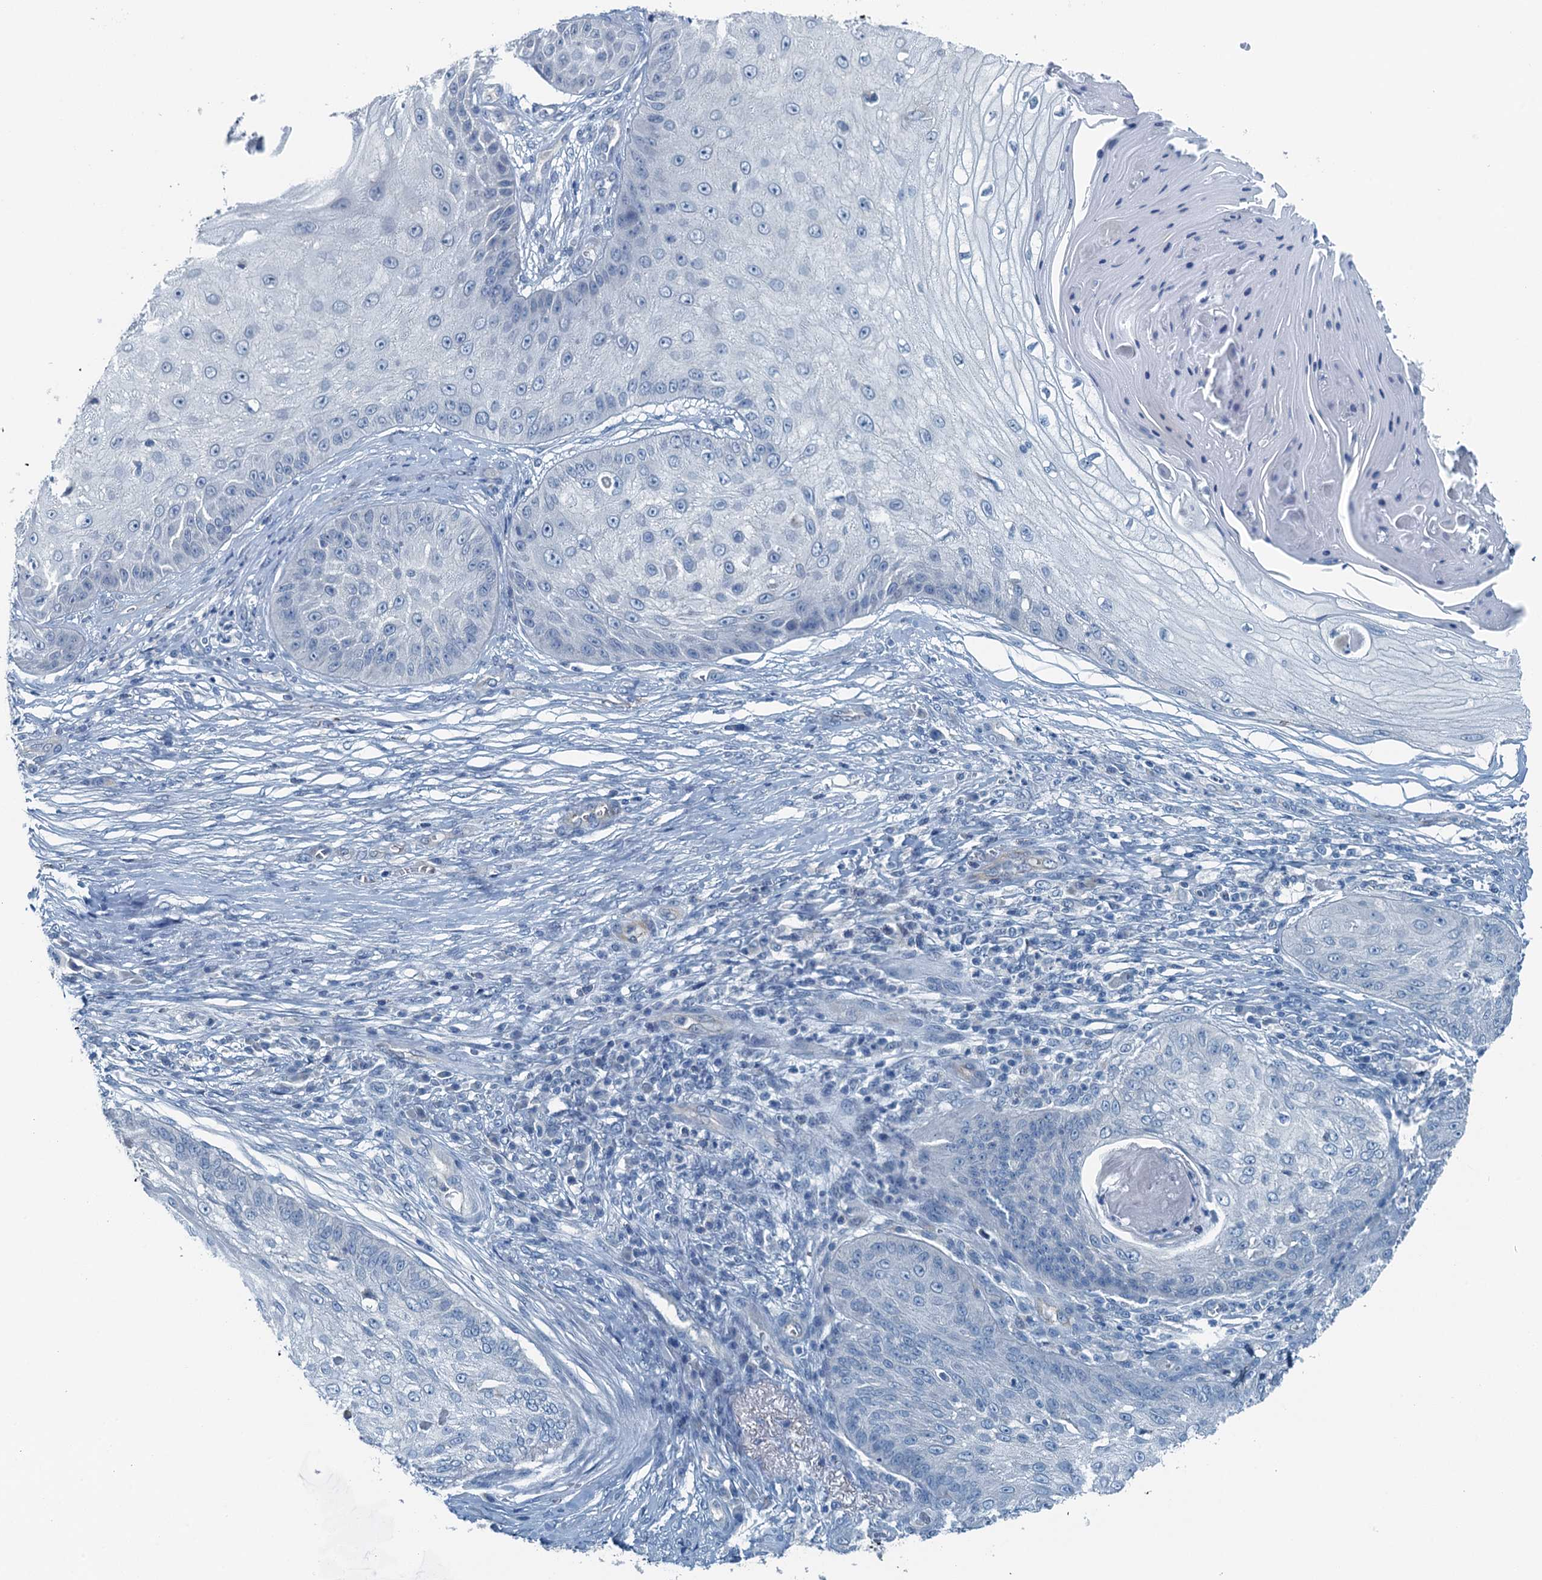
{"staining": {"intensity": "negative", "quantity": "none", "location": "none"}, "tissue": "skin cancer", "cell_type": "Tumor cells", "image_type": "cancer", "snomed": [{"axis": "morphology", "description": "Squamous cell carcinoma, NOS"}, {"axis": "topography", "description": "Skin"}], "caption": "IHC of human skin cancer (squamous cell carcinoma) demonstrates no expression in tumor cells.", "gene": "GFOD2", "patient": {"sex": "male", "age": 70}}